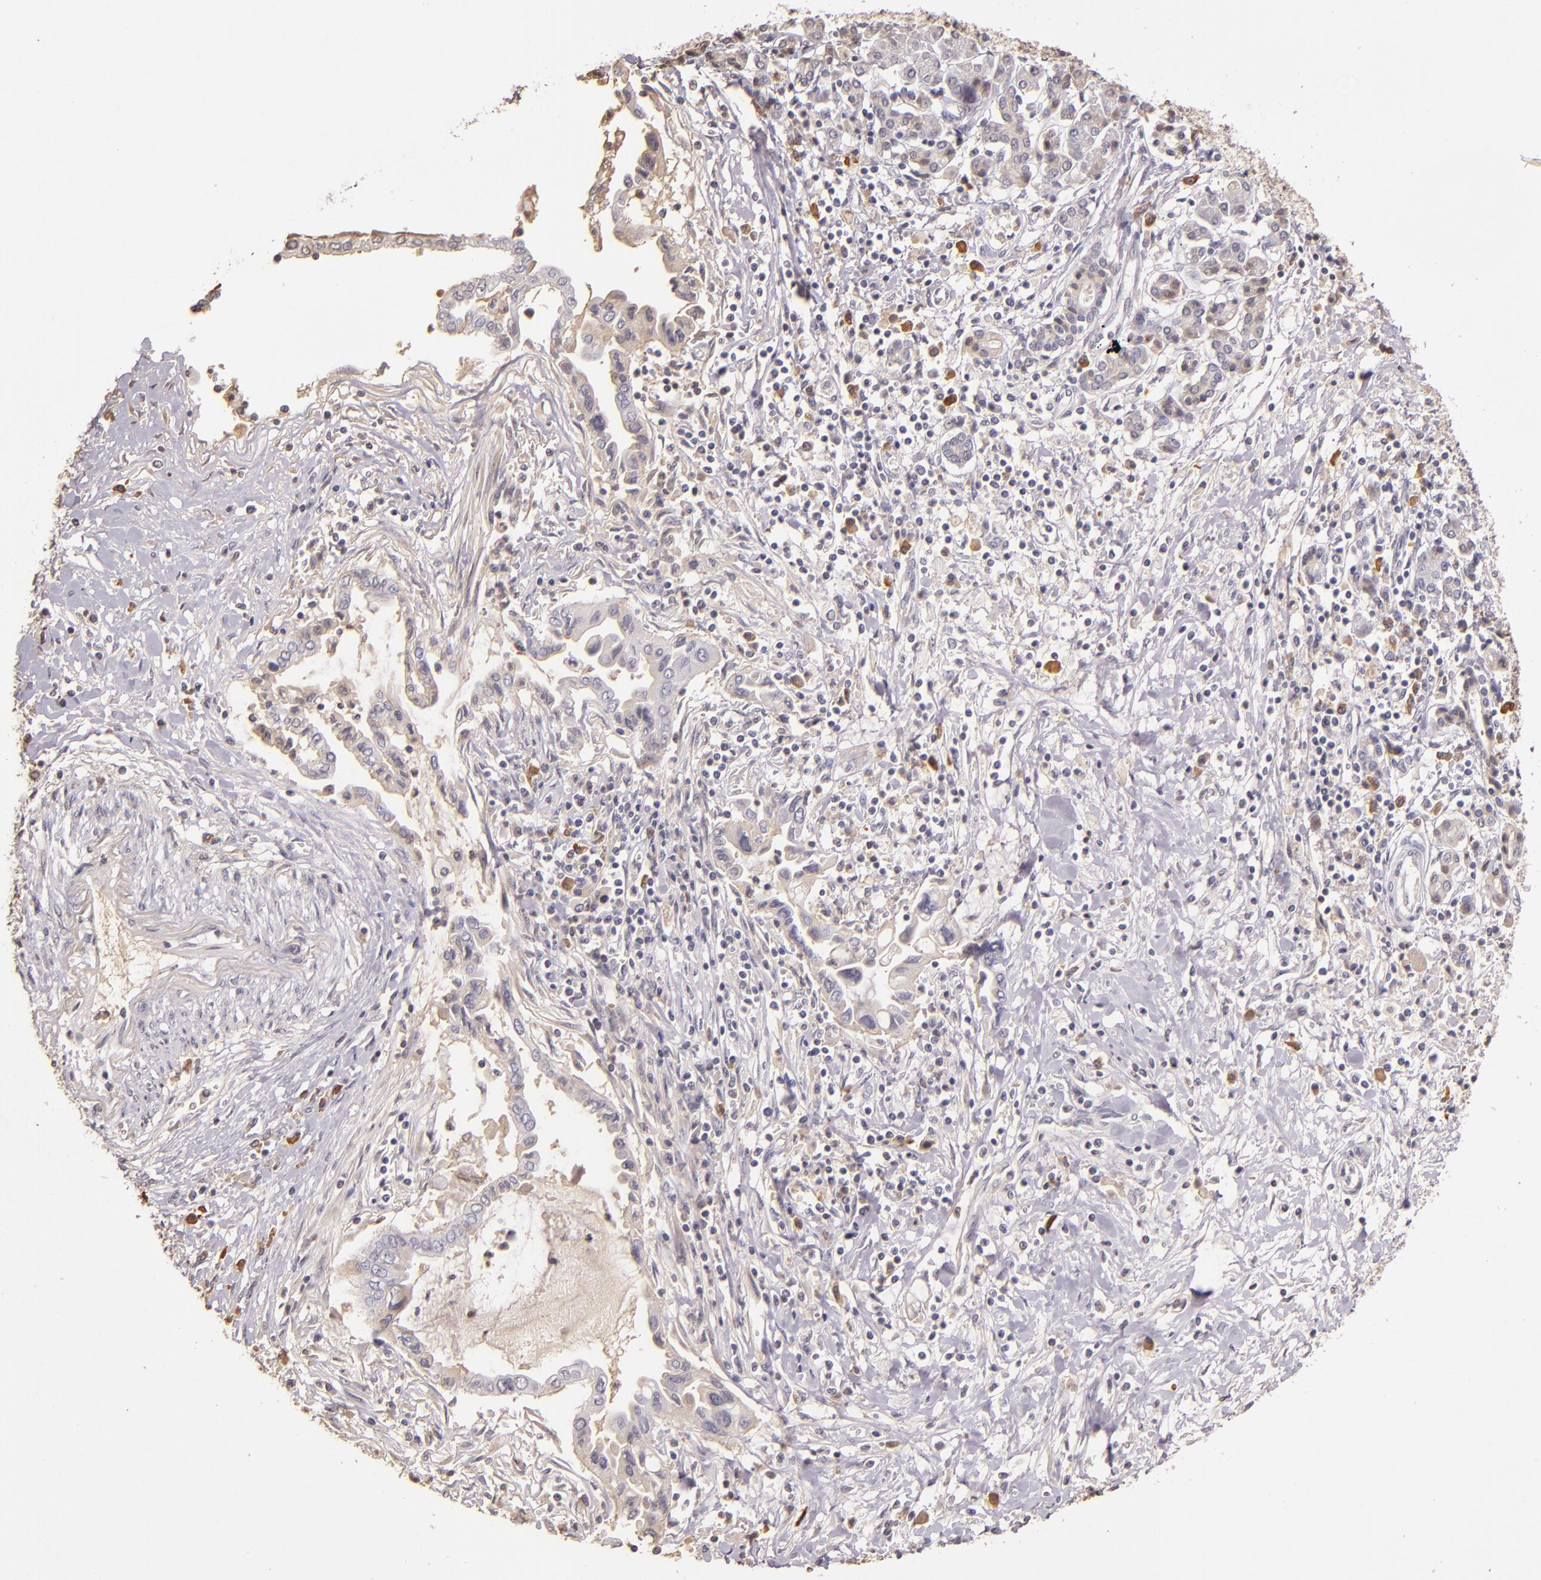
{"staining": {"intensity": "weak", "quantity": "<25%", "location": "cytoplasmic/membranous"}, "tissue": "pancreatic cancer", "cell_type": "Tumor cells", "image_type": "cancer", "snomed": [{"axis": "morphology", "description": "Adenocarcinoma, NOS"}, {"axis": "topography", "description": "Pancreas"}], "caption": "DAB immunohistochemical staining of adenocarcinoma (pancreatic) displays no significant positivity in tumor cells. The staining is performed using DAB (3,3'-diaminobenzidine) brown chromogen with nuclei counter-stained in using hematoxylin.", "gene": "ABL1", "patient": {"sex": "female", "age": 57}}